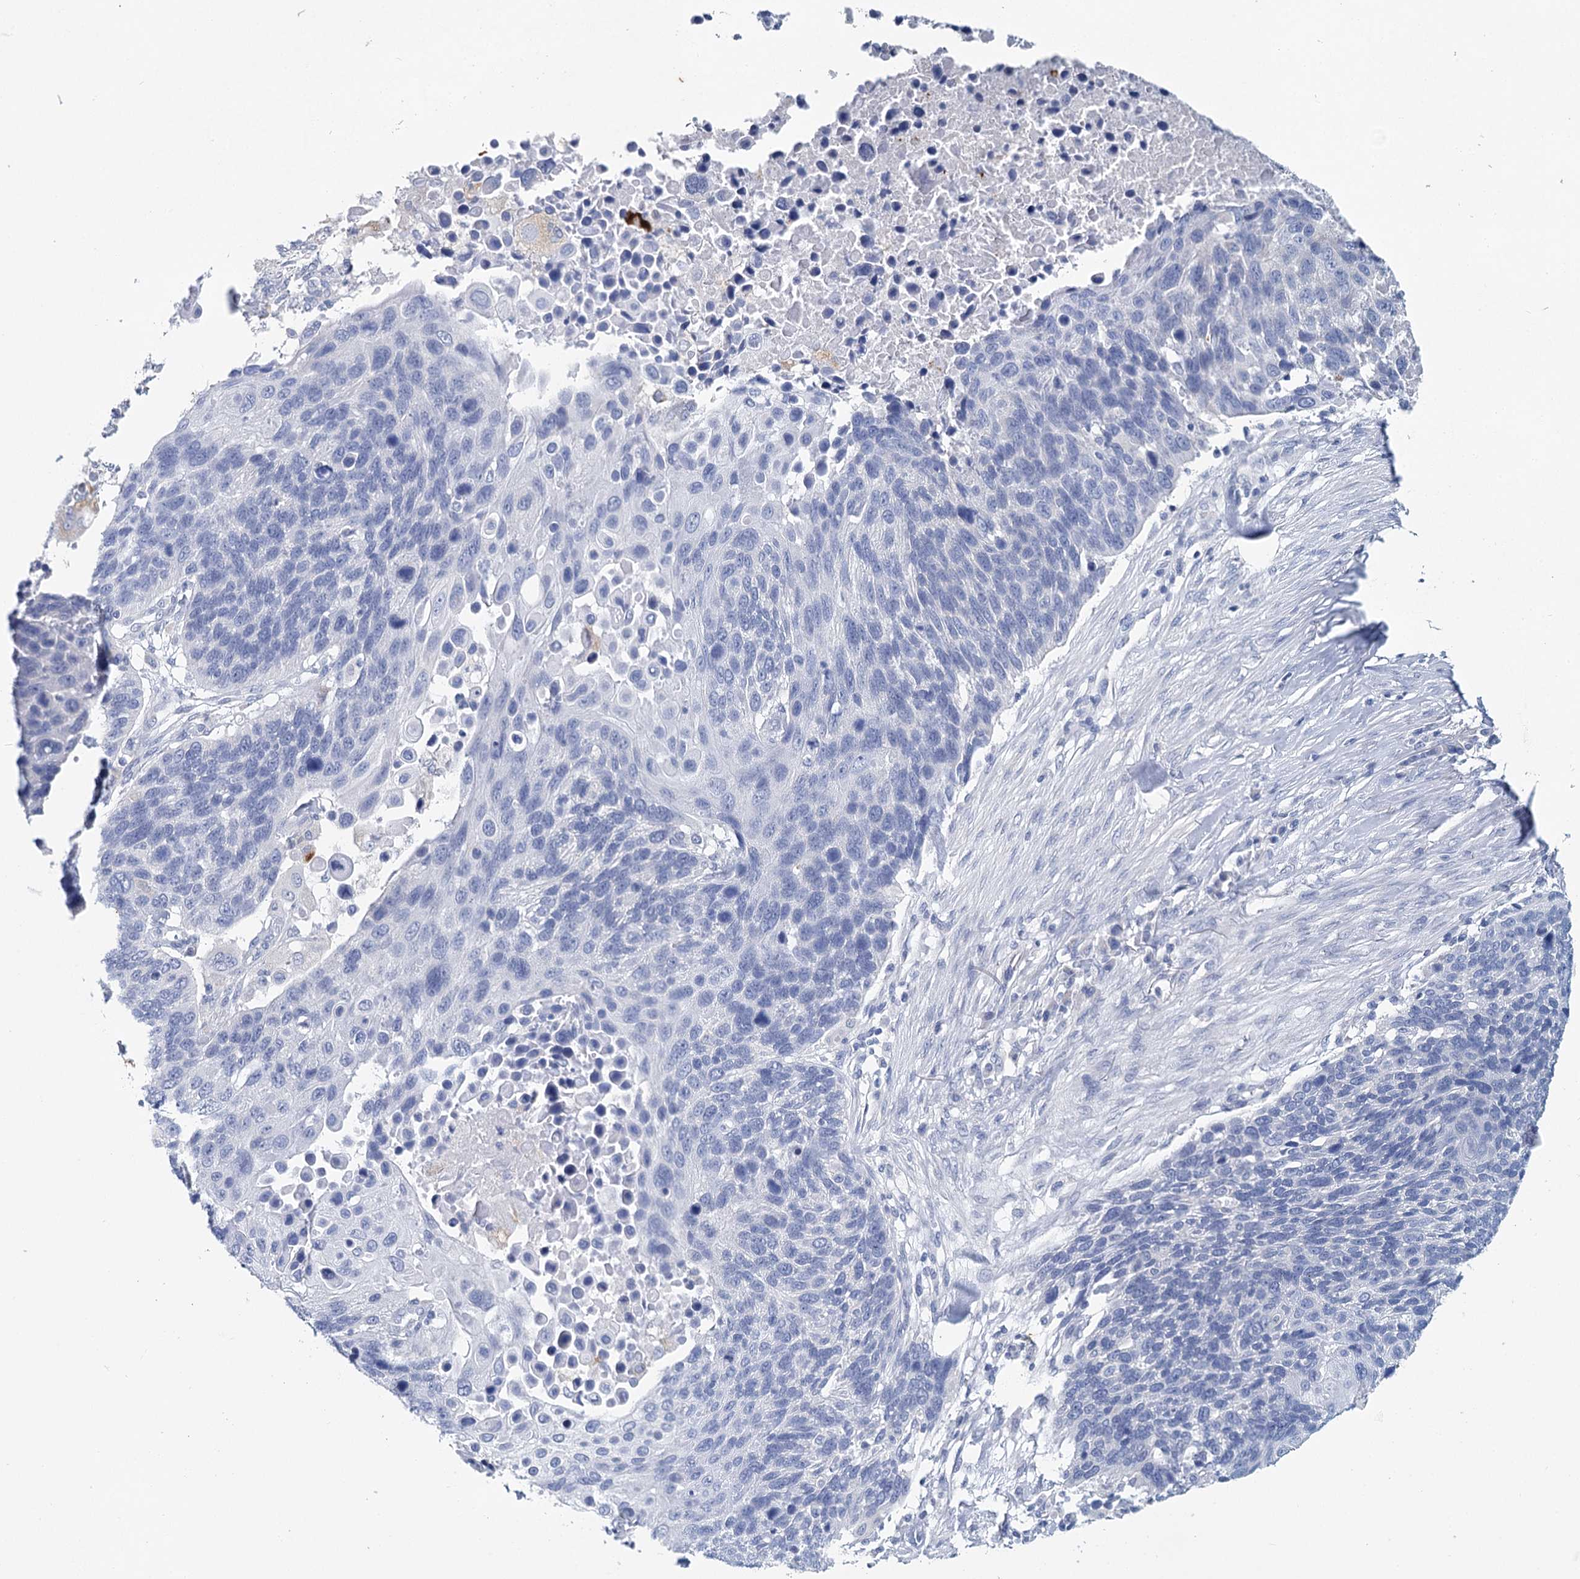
{"staining": {"intensity": "negative", "quantity": "none", "location": "none"}, "tissue": "lung cancer", "cell_type": "Tumor cells", "image_type": "cancer", "snomed": [{"axis": "morphology", "description": "Normal tissue, NOS"}, {"axis": "morphology", "description": "Squamous cell carcinoma, NOS"}, {"axis": "topography", "description": "Lymph node"}, {"axis": "topography", "description": "Lung"}], "caption": "This is an immunohistochemistry (IHC) photomicrograph of lung cancer (squamous cell carcinoma). There is no staining in tumor cells.", "gene": "METTL7B", "patient": {"sex": "male", "age": 66}}